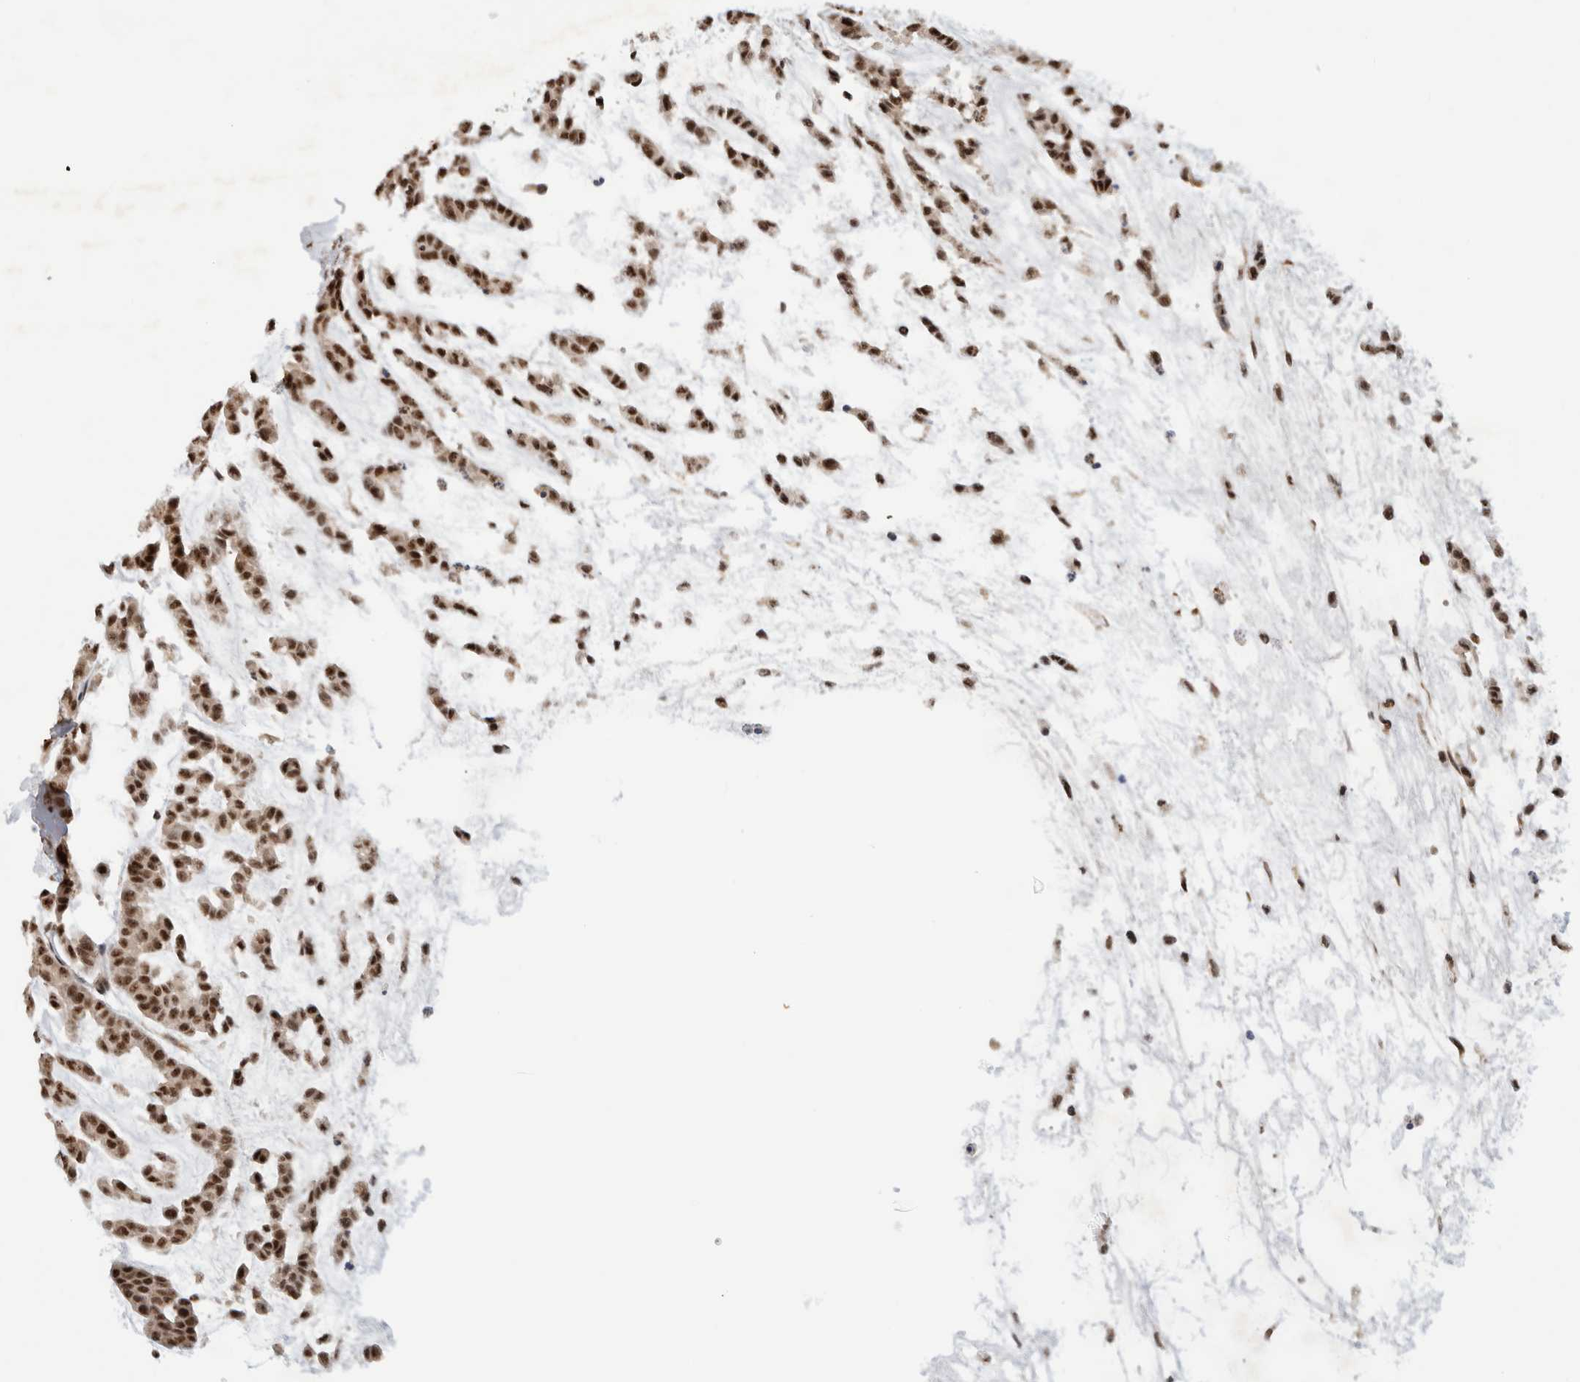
{"staining": {"intensity": "strong", "quantity": ">75%", "location": "nuclear"}, "tissue": "head and neck cancer", "cell_type": "Tumor cells", "image_type": "cancer", "snomed": [{"axis": "morphology", "description": "Adenocarcinoma, NOS"}, {"axis": "morphology", "description": "Adenoma, NOS"}, {"axis": "topography", "description": "Head-Neck"}], "caption": "Strong nuclear protein expression is present in approximately >75% of tumor cells in head and neck cancer.", "gene": "NCAPG2", "patient": {"sex": "female", "age": 55}}